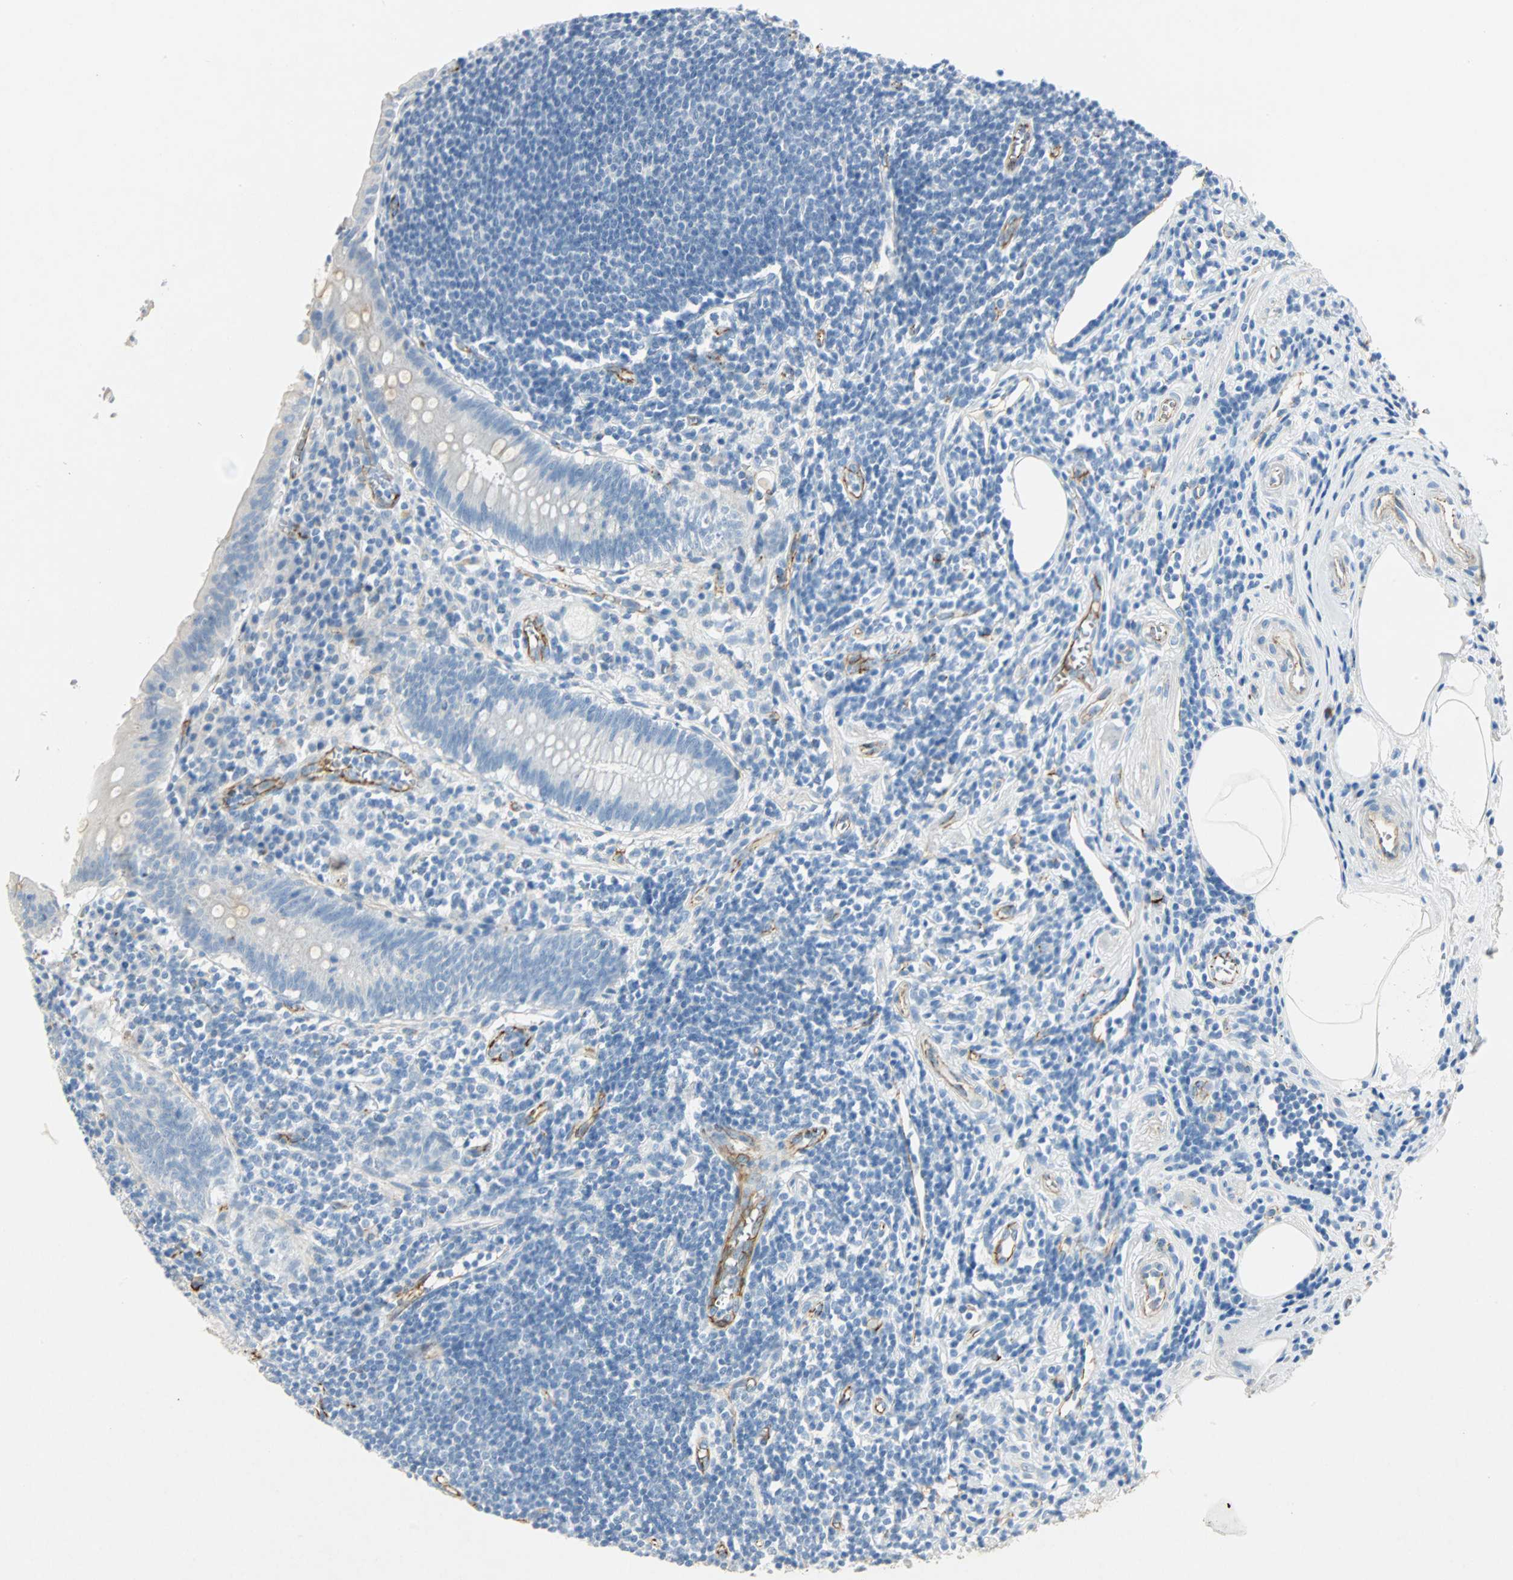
{"staining": {"intensity": "weak", "quantity": "25%-75%", "location": "cytoplasmic/membranous"}, "tissue": "appendix", "cell_type": "Glandular cells", "image_type": "normal", "snomed": [{"axis": "morphology", "description": "Normal tissue, NOS"}, {"axis": "topography", "description": "Appendix"}], "caption": "Weak cytoplasmic/membranous protein positivity is appreciated in approximately 25%-75% of glandular cells in appendix.", "gene": "VPS9D1", "patient": {"sex": "female", "age": 50}}